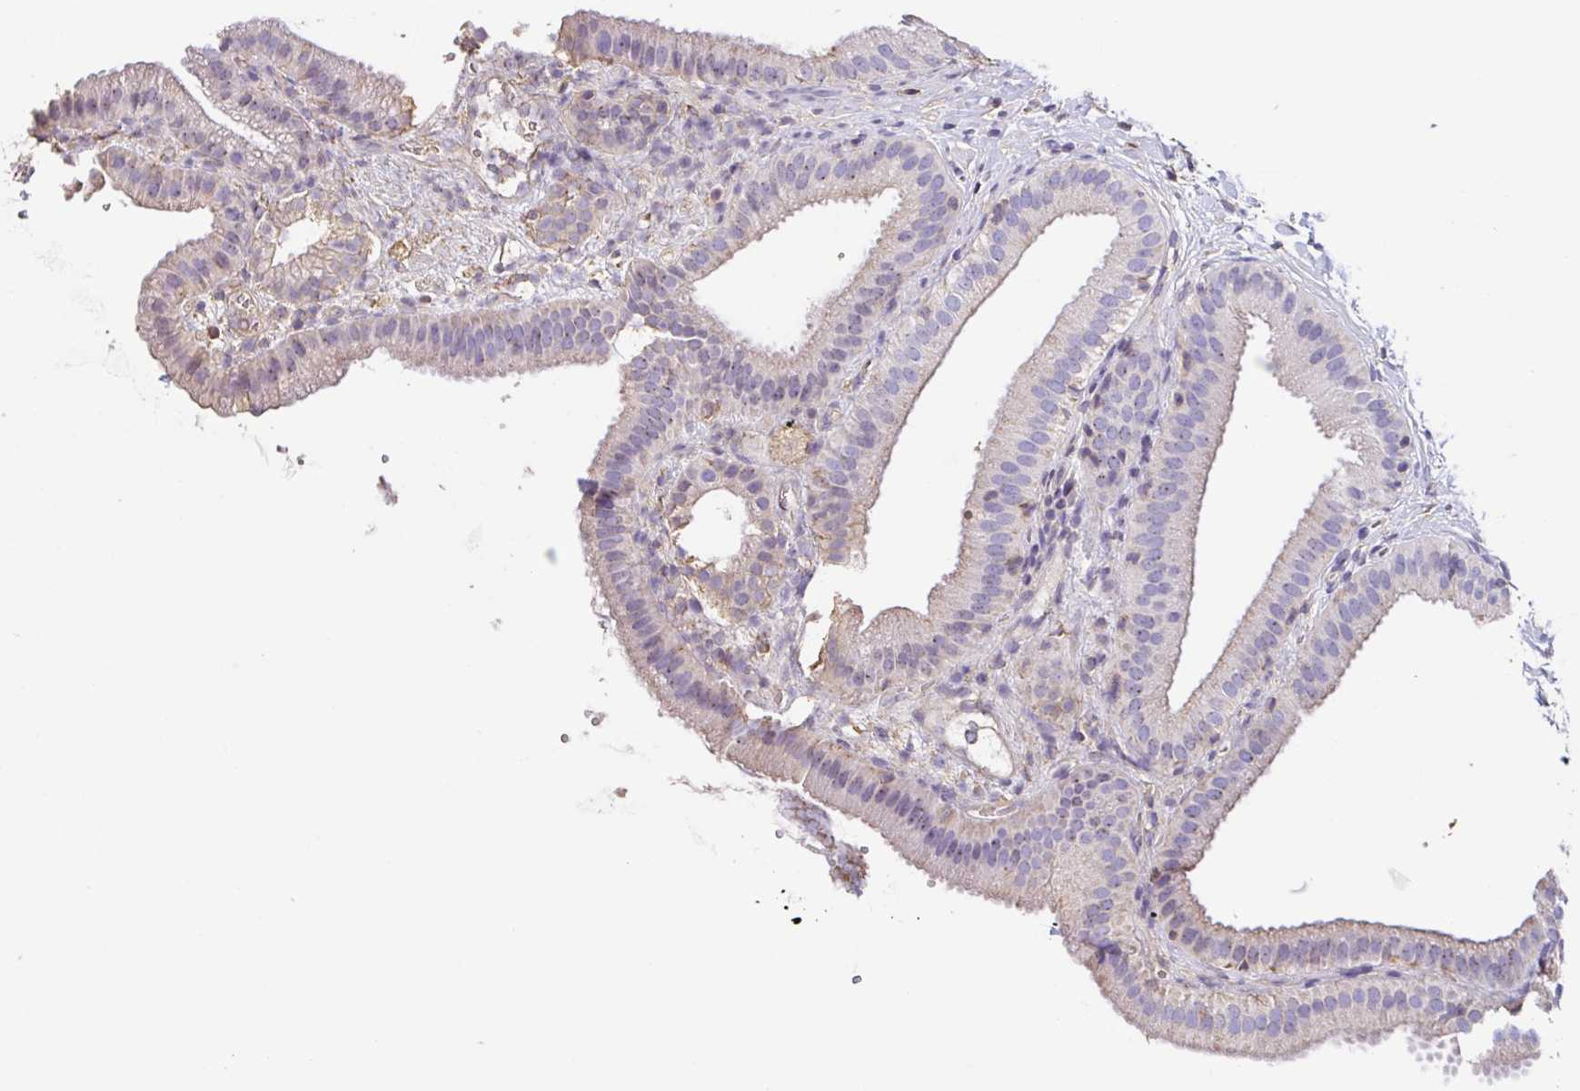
{"staining": {"intensity": "negative", "quantity": "none", "location": "none"}, "tissue": "gallbladder", "cell_type": "Glandular cells", "image_type": "normal", "snomed": [{"axis": "morphology", "description": "Normal tissue, NOS"}, {"axis": "topography", "description": "Gallbladder"}], "caption": "This photomicrograph is of unremarkable gallbladder stained with IHC to label a protein in brown with the nuclei are counter-stained blue. There is no expression in glandular cells.", "gene": "ANXA10", "patient": {"sex": "female", "age": 63}}